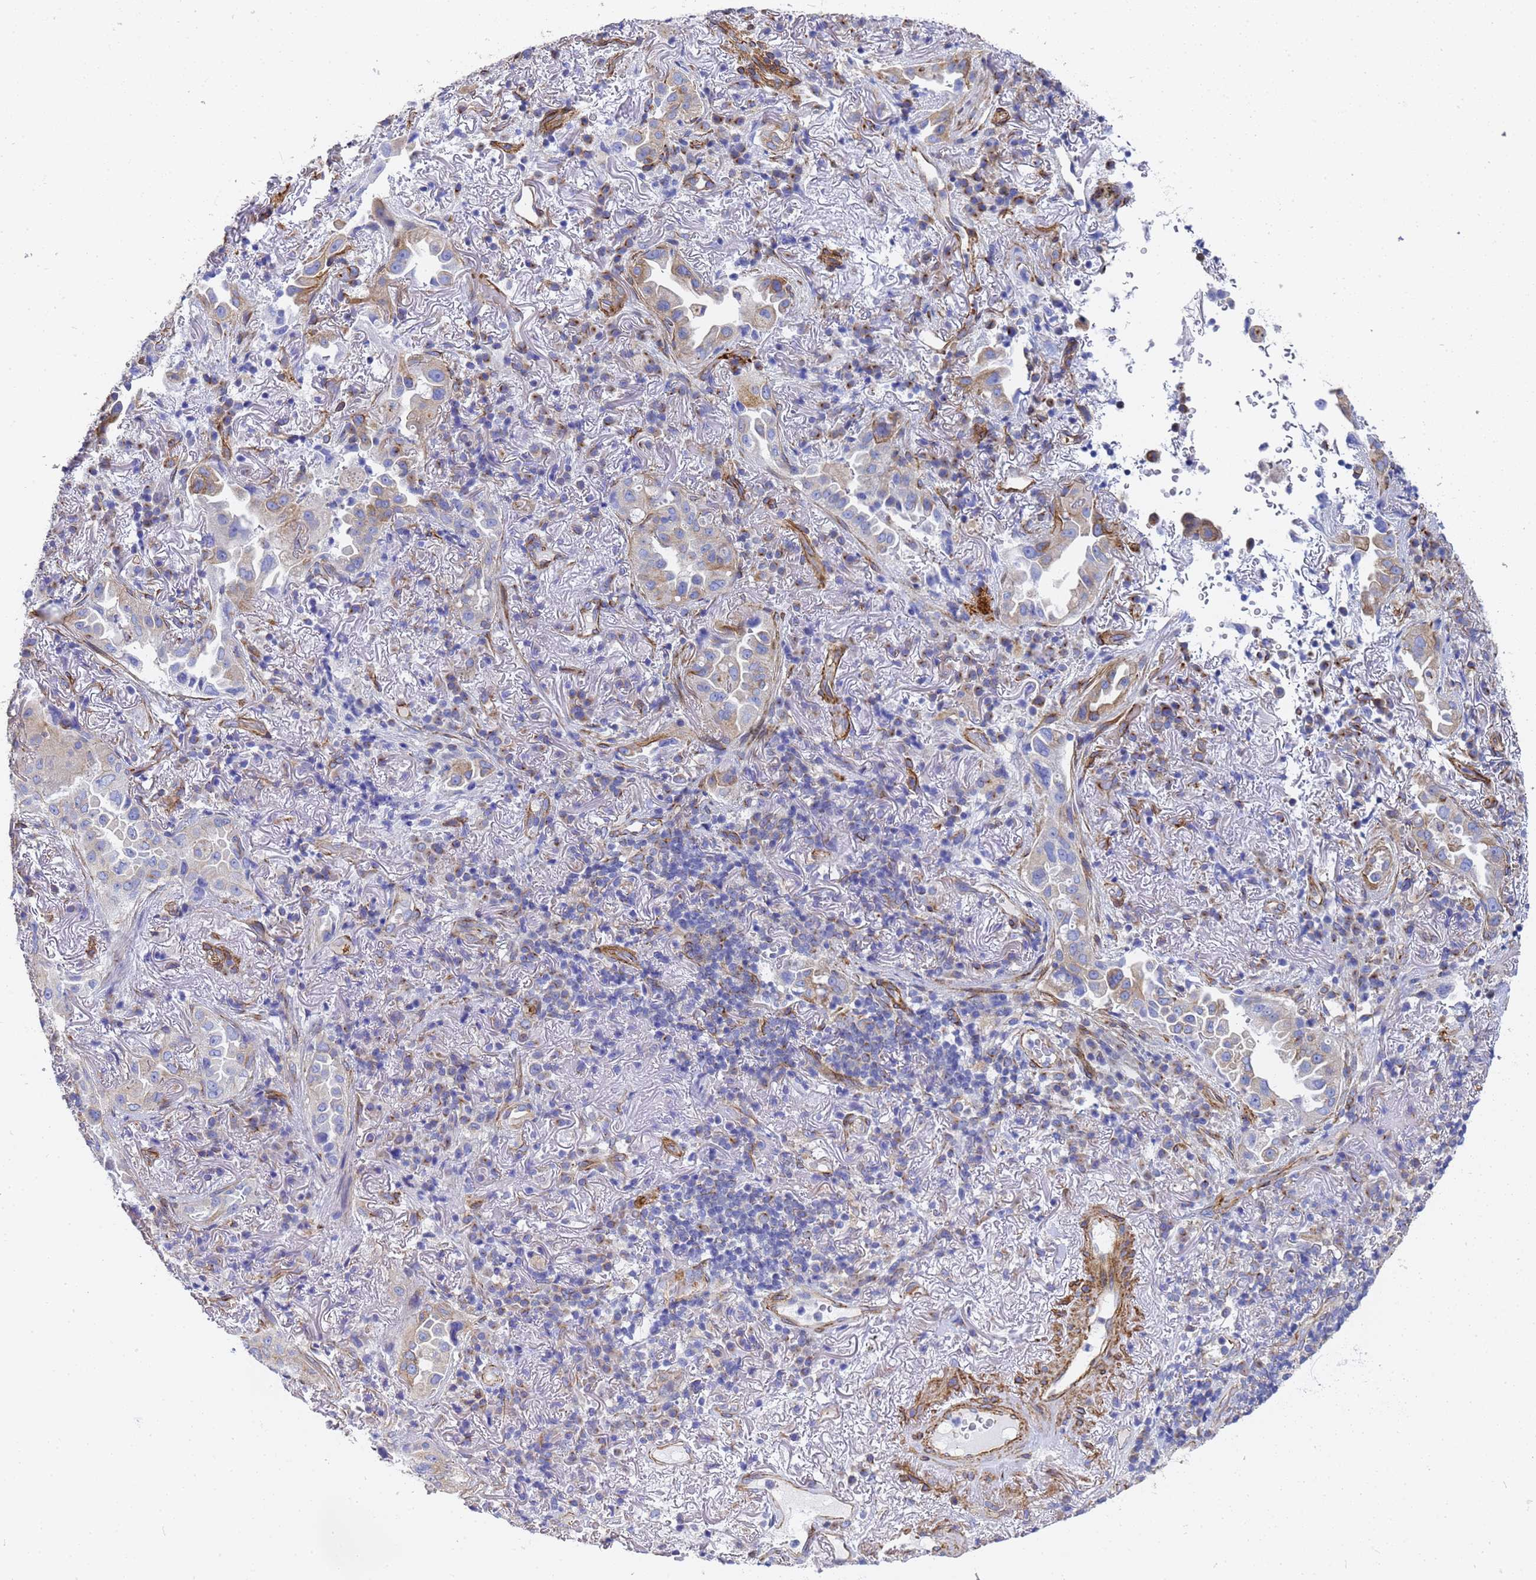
{"staining": {"intensity": "weak", "quantity": "<25%", "location": "cytoplasmic/membranous"}, "tissue": "lung cancer", "cell_type": "Tumor cells", "image_type": "cancer", "snomed": [{"axis": "morphology", "description": "Adenocarcinoma, NOS"}, {"axis": "topography", "description": "Lung"}], "caption": "A high-resolution histopathology image shows immunohistochemistry (IHC) staining of adenocarcinoma (lung), which reveals no significant positivity in tumor cells.", "gene": "TUBB1", "patient": {"sex": "female", "age": 69}}